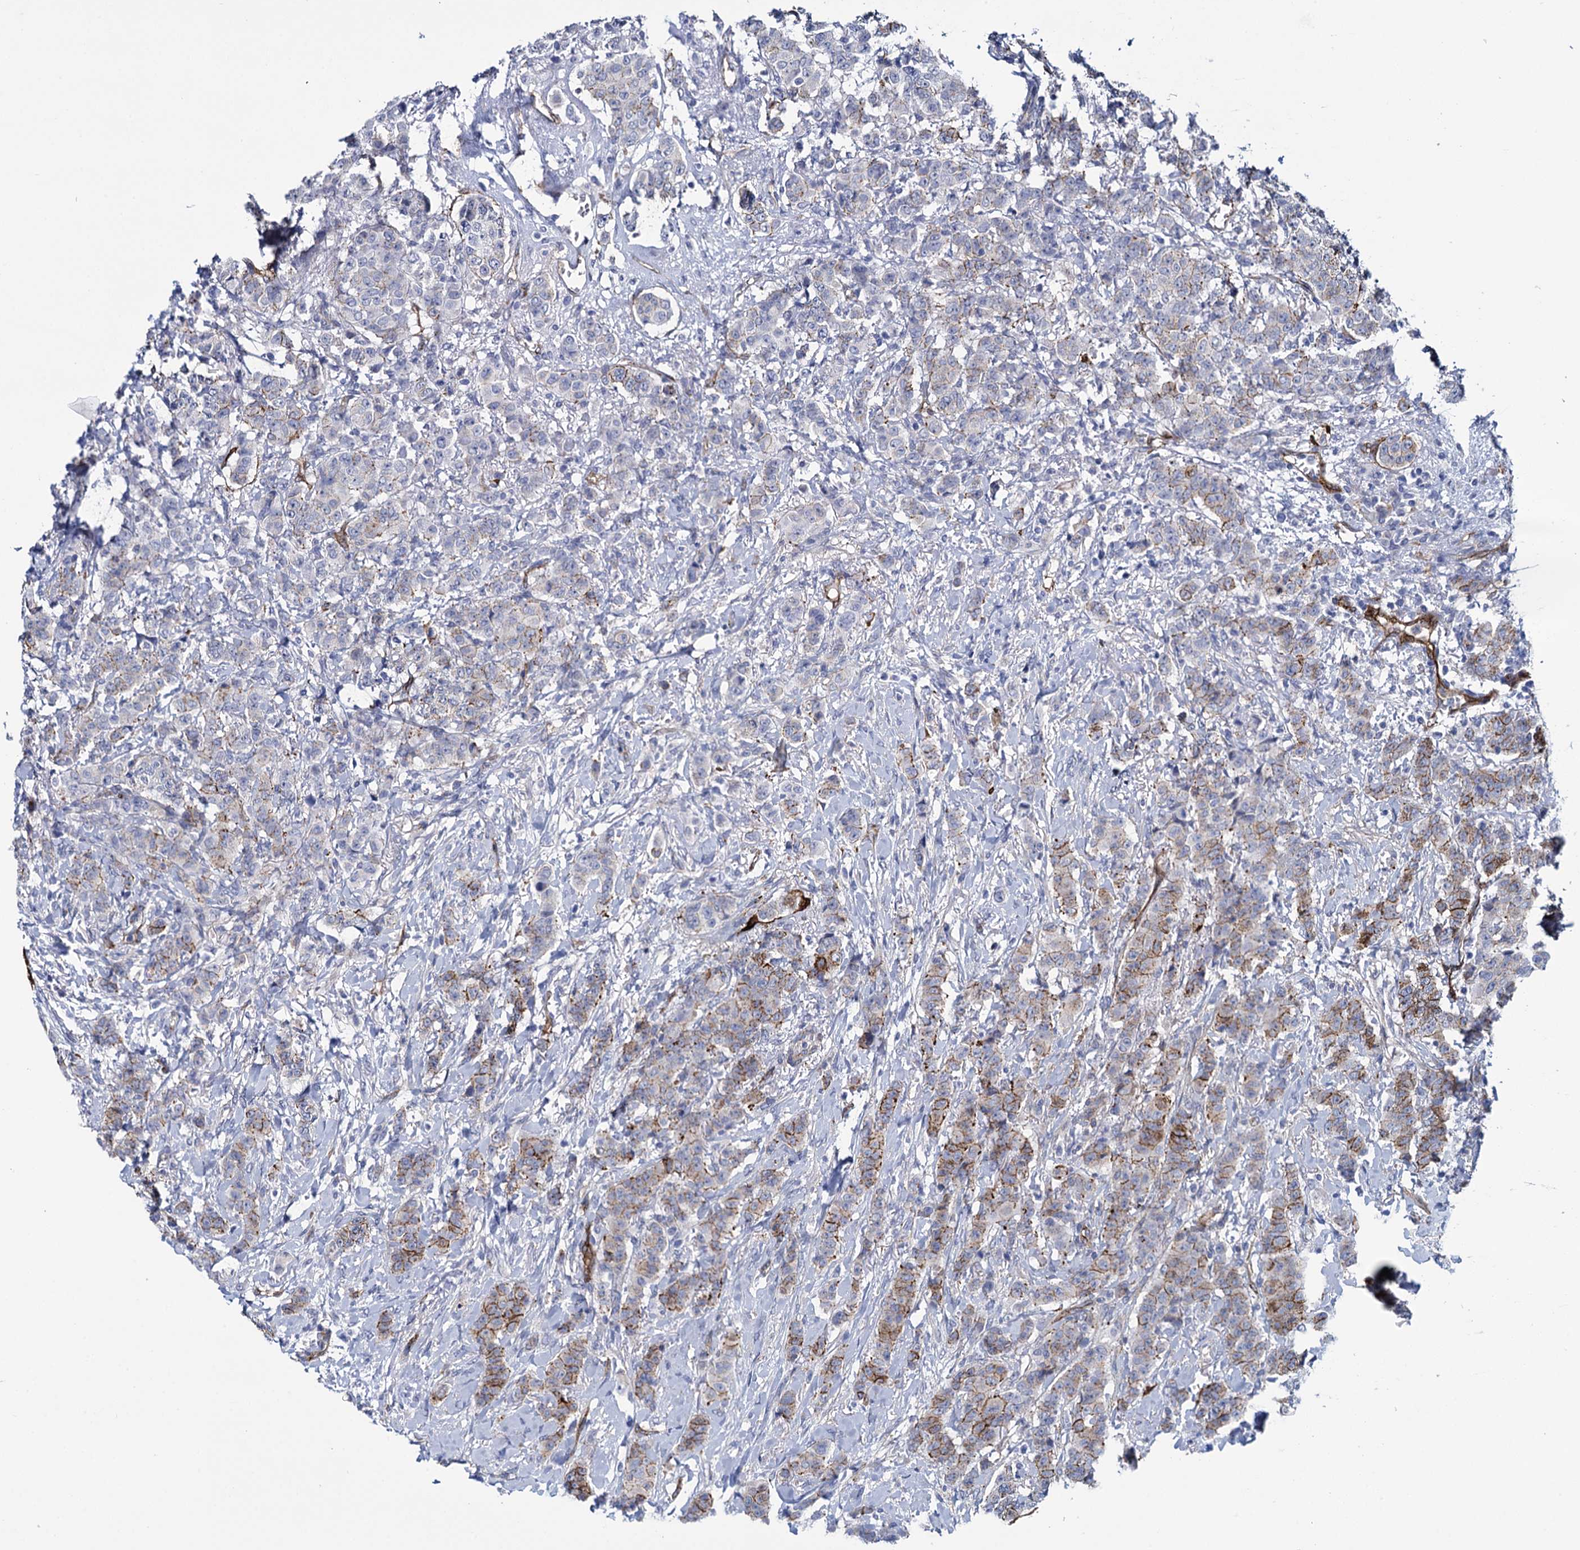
{"staining": {"intensity": "moderate", "quantity": "<25%", "location": "cytoplasmic/membranous"}, "tissue": "breast cancer", "cell_type": "Tumor cells", "image_type": "cancer", "snomed": [{"axis": "morphology", "description": "Duct carcinoma"}, {"axis": "topography", "description": "Breast"}], "caption": "An immunohistochemistry (IHC) histopathology image of tumor tissue is shown. Protein staining in brown labels moderate cytoplasmic/membranous positivity in breast cancer (intraductal carcinoma) within tumor cells.", "gene": "SNCG", "patient": {"sex": "female", "age": 40}}